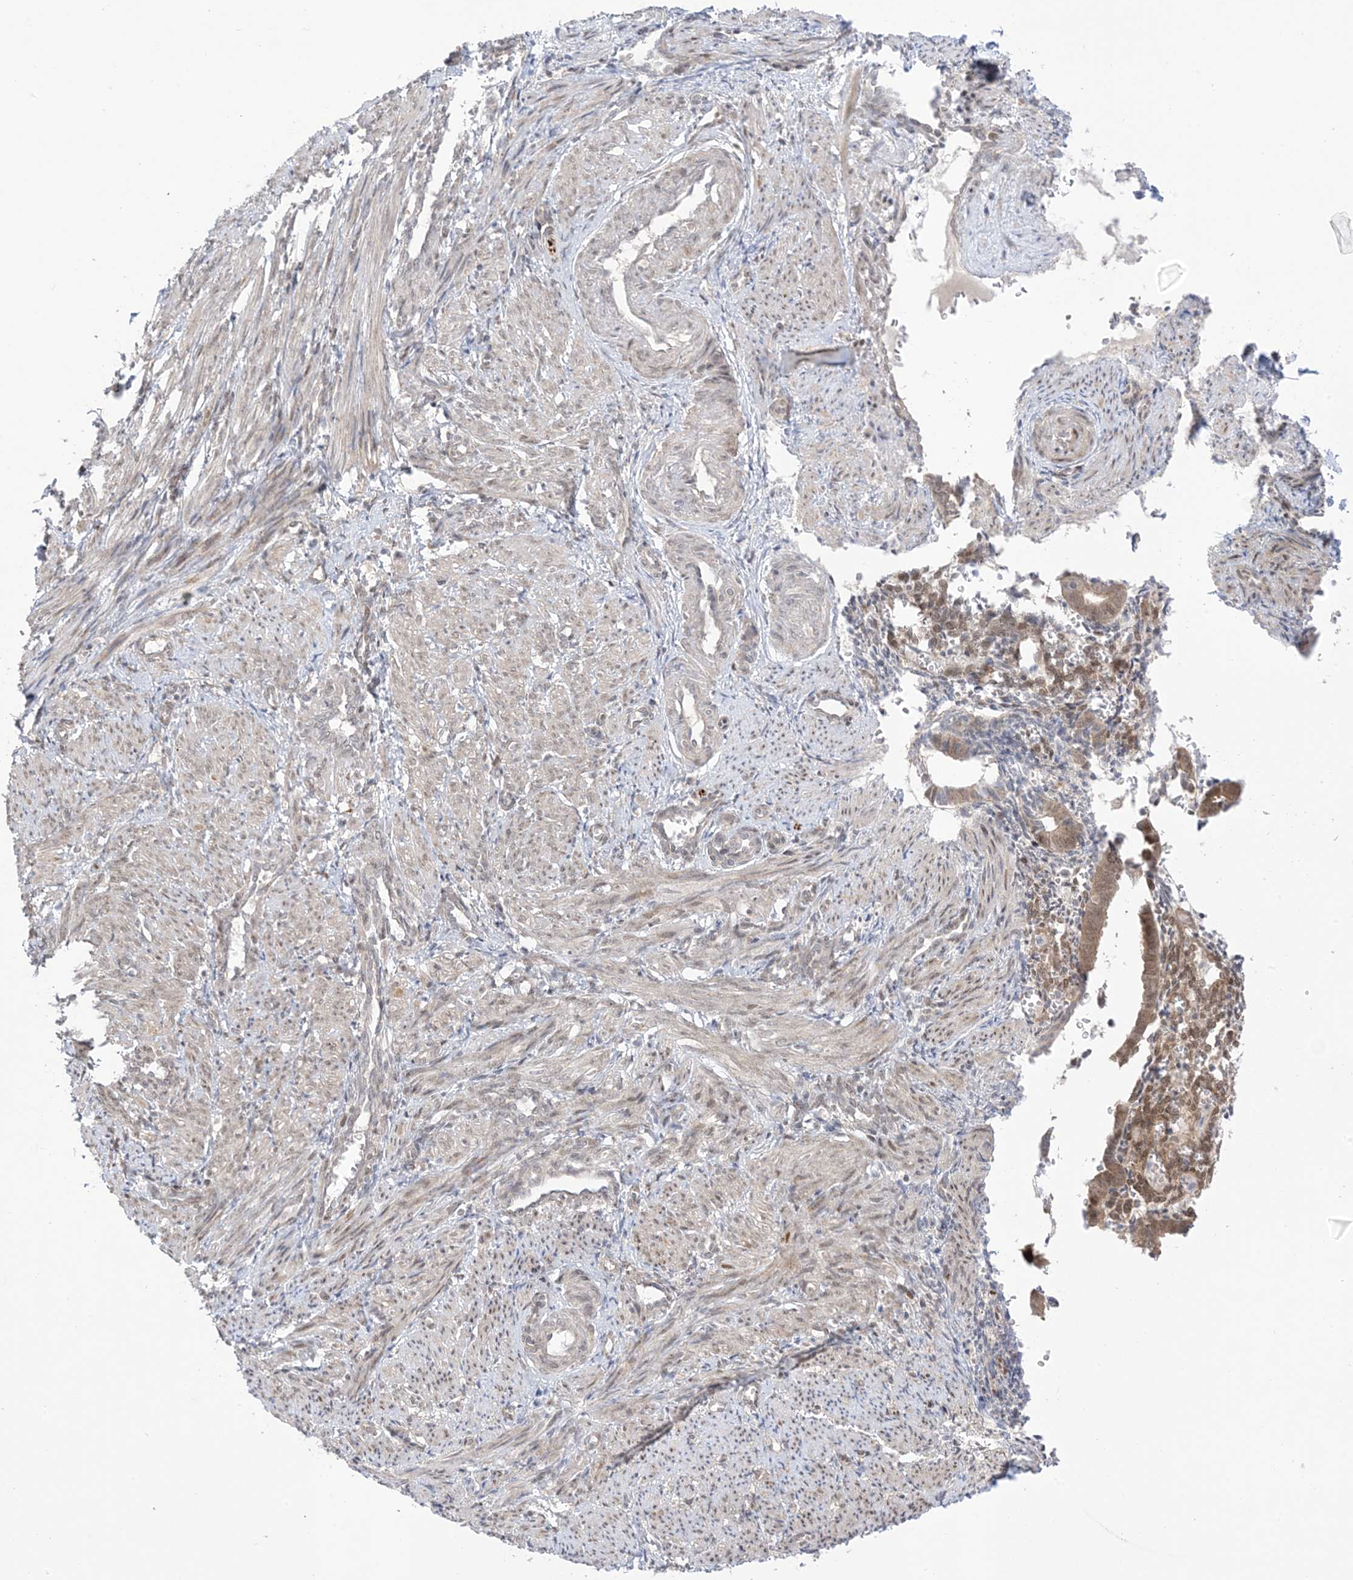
{"staining": {"intensity": "weak", "quantity": ">75%", "location": "cytoplasmic/membranous,nuclear"}, "tissue": "smooth muscle", "cell_type": "Smooth muscle cells", "image_type": "normal", "snomed": [{"axis": "morphology", "description": "Normal tissue, NOS"}, {"axis": "topography", "description": "Endometrium"}], "caption": "Immunohistochemical staining of normal smooth muscle reveals low levels of weak cytoplasmic/membranous,nuclear expression in about >75% of smooth muscle cells. The protein is stained brown, and the nuclei are stained in blue (DAB IHC with brightfield microscopy, high magnification).", "gene": "UBE2E2", "patient": {"sex": "female", "age": 33}}